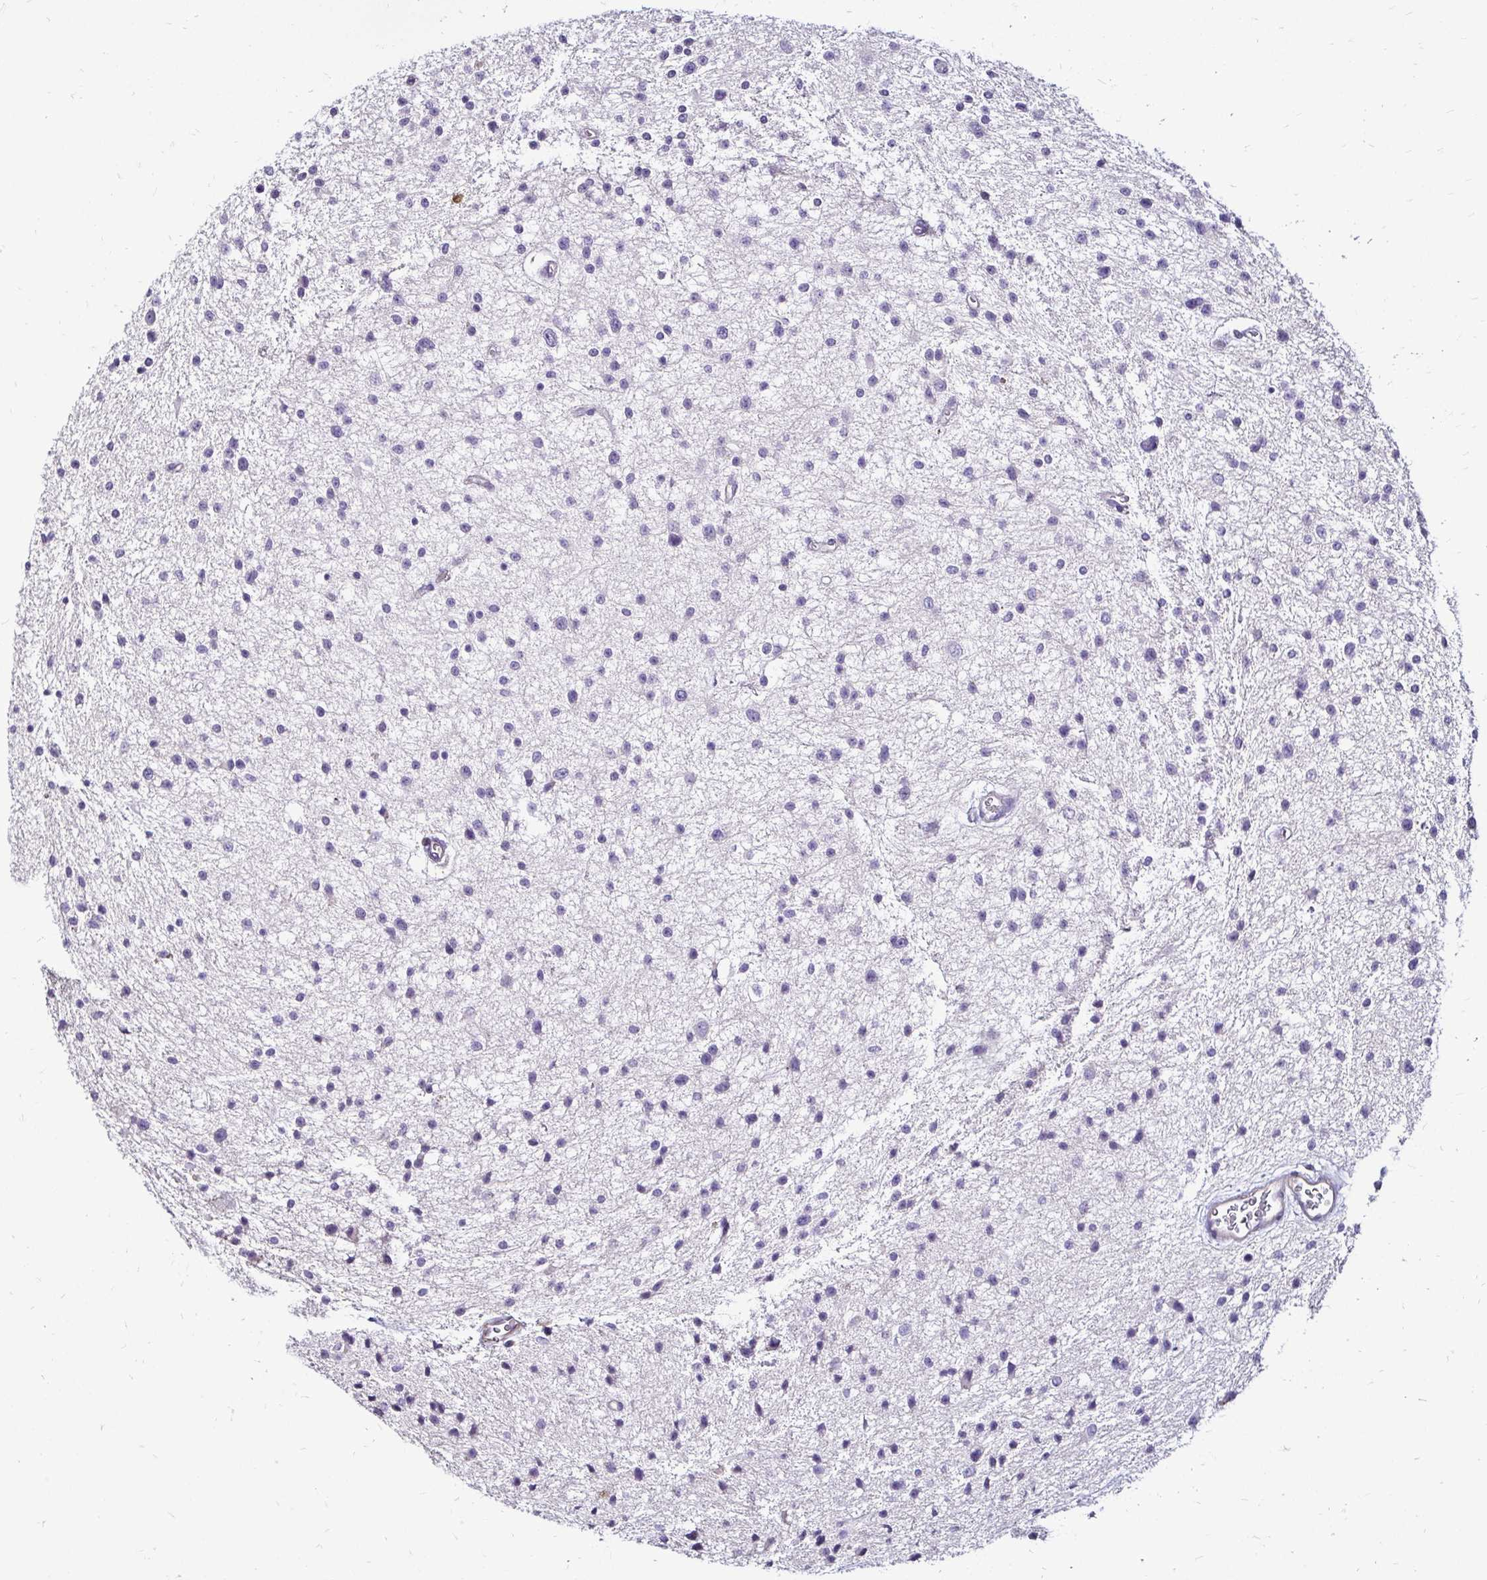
{"staining": {"intensity": "negative", "quantity": "none", "location": "none"}, "tissue": "glioma", "cell_type": "Tumor cells", "image_type": "cancer", "snomed": [{"axis": "morphology", "description": "Glioma, malignant, Low grade"}, {"axis": "topography", "description": "Brain"}], "caption": "Immunohistochemical staining of glioma shows no significant positivity in tumor cells.", "gene": "ZFP1", "patient": {"sex": "male", "age": 43}}